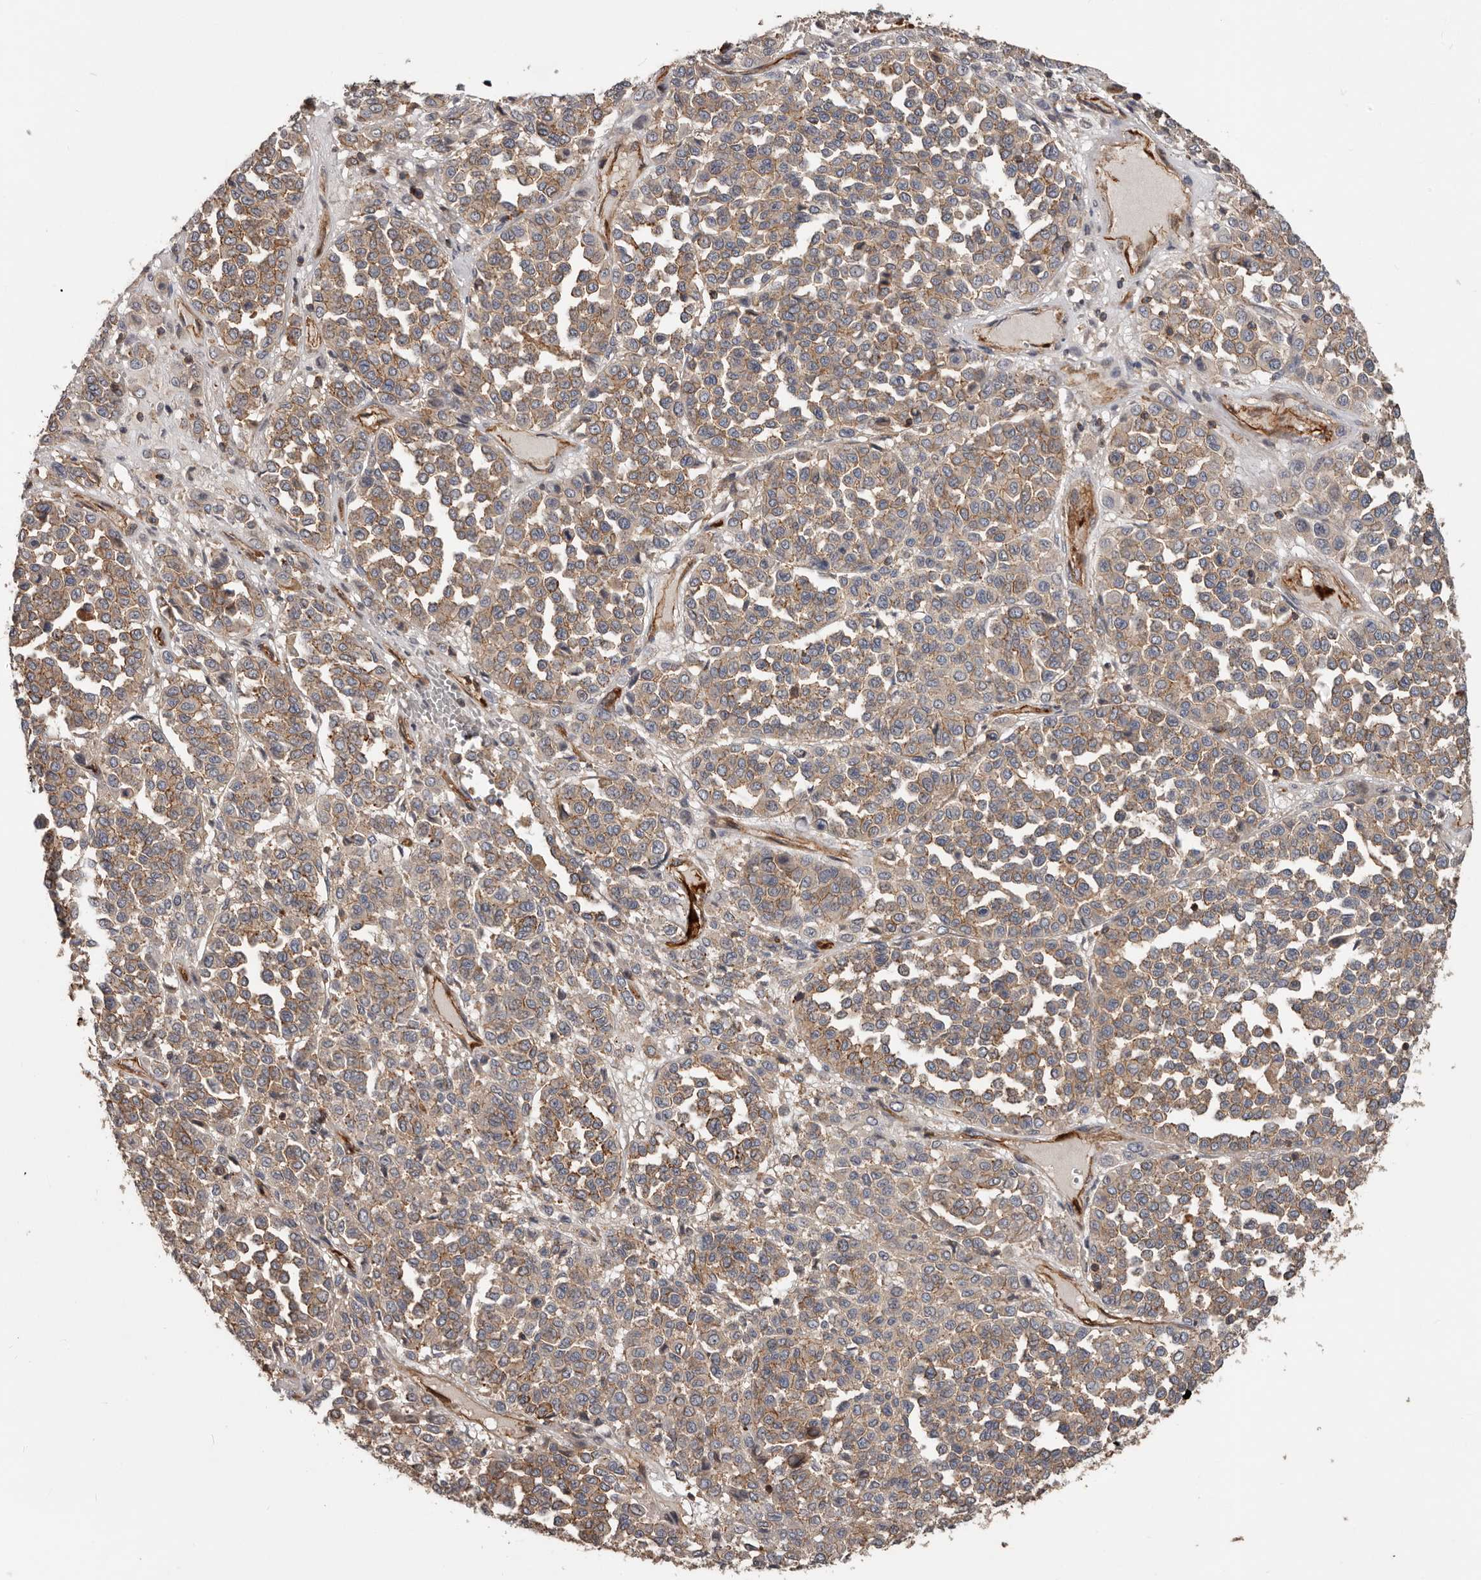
{"staining": {"intensity": "moderate", "quantity": ">75%", "location": "cytoplasmic/membranous"}, "tissue": "melanoma", "cell_type": "Tumor cells", "image_type": "cancer", "snomed": [{"axis": "morphology", "description": "Malignant melanoma, Metastatic site"}, {"axis": "topography", "description": "Pancreas"}], "caption": "Immunohistochemistry (IHC) histopathology image of neoplastic tissue: human malignant melanoma (metastatic site) stained using IHC demonstrates medium levels of moderate protein expression localized specifically in the cytoplasmic/membranous of tumor cells, appearing as a cytoplasmic/membranous brown color.", "gene": "PNRC2", "patient": {"sex": "female", "age": 30}}